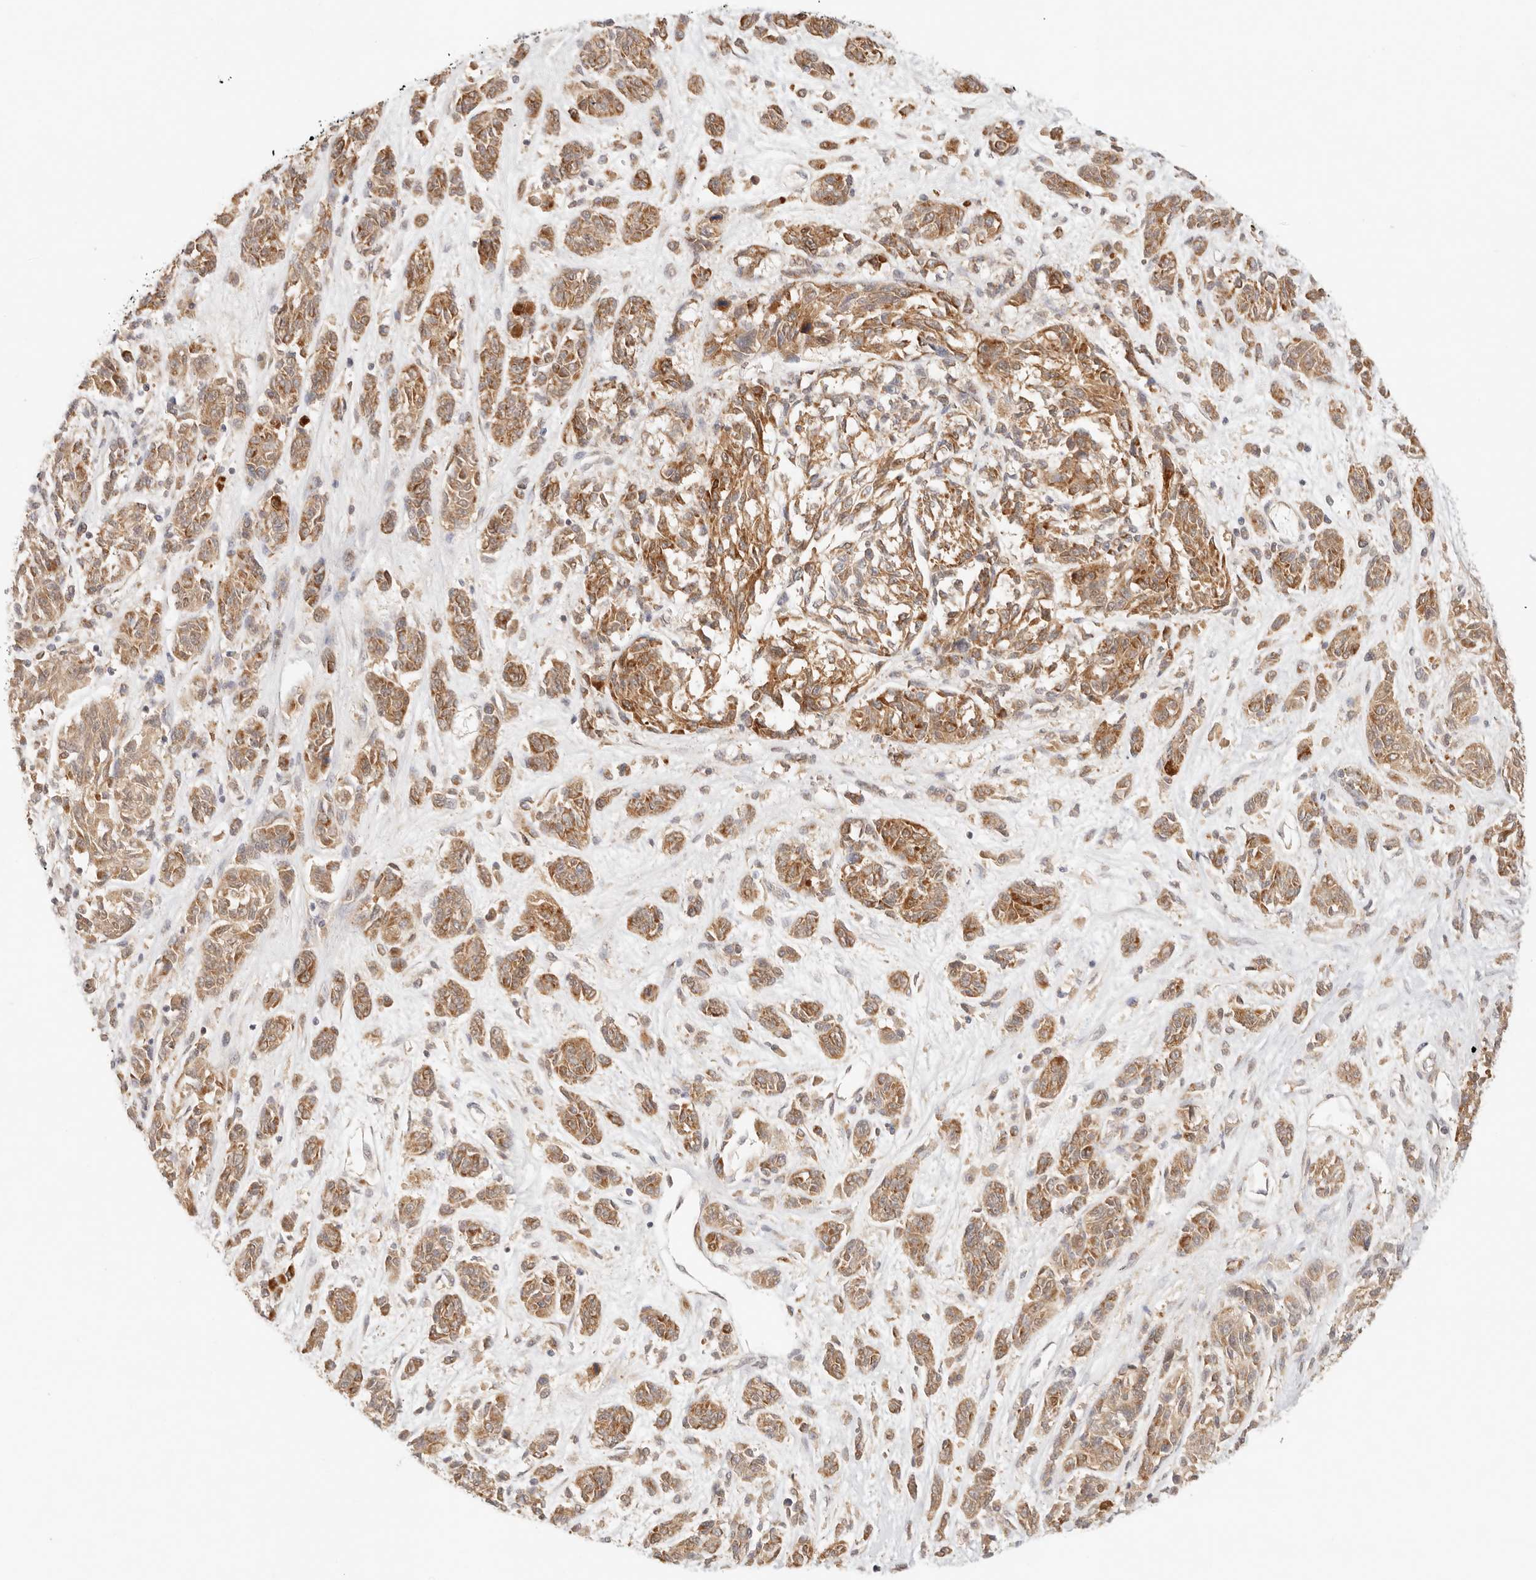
{"staining": {"intensity": "moderate", "quantity": ">75%", "location": "cytoplasmic/membranous"}, "tissue": "melanoma", "cell_type": "Tumor cells", "image_type": "cancer", "snomed": [{"axis": "morphology", "description": "Malignant melanoma, NOS"}, {"axis": "topography", "description": "Skin"}], "caption": "Immunohistochemistry micrograph of human malignant melanoma stained for a protein (brown), which exhibits medium levels of moderate cytoplasmic/membranous expression in approximately >75% of tumor cells.", "gene": "COA6", "patient": {"sex": "male", "age": 53}}